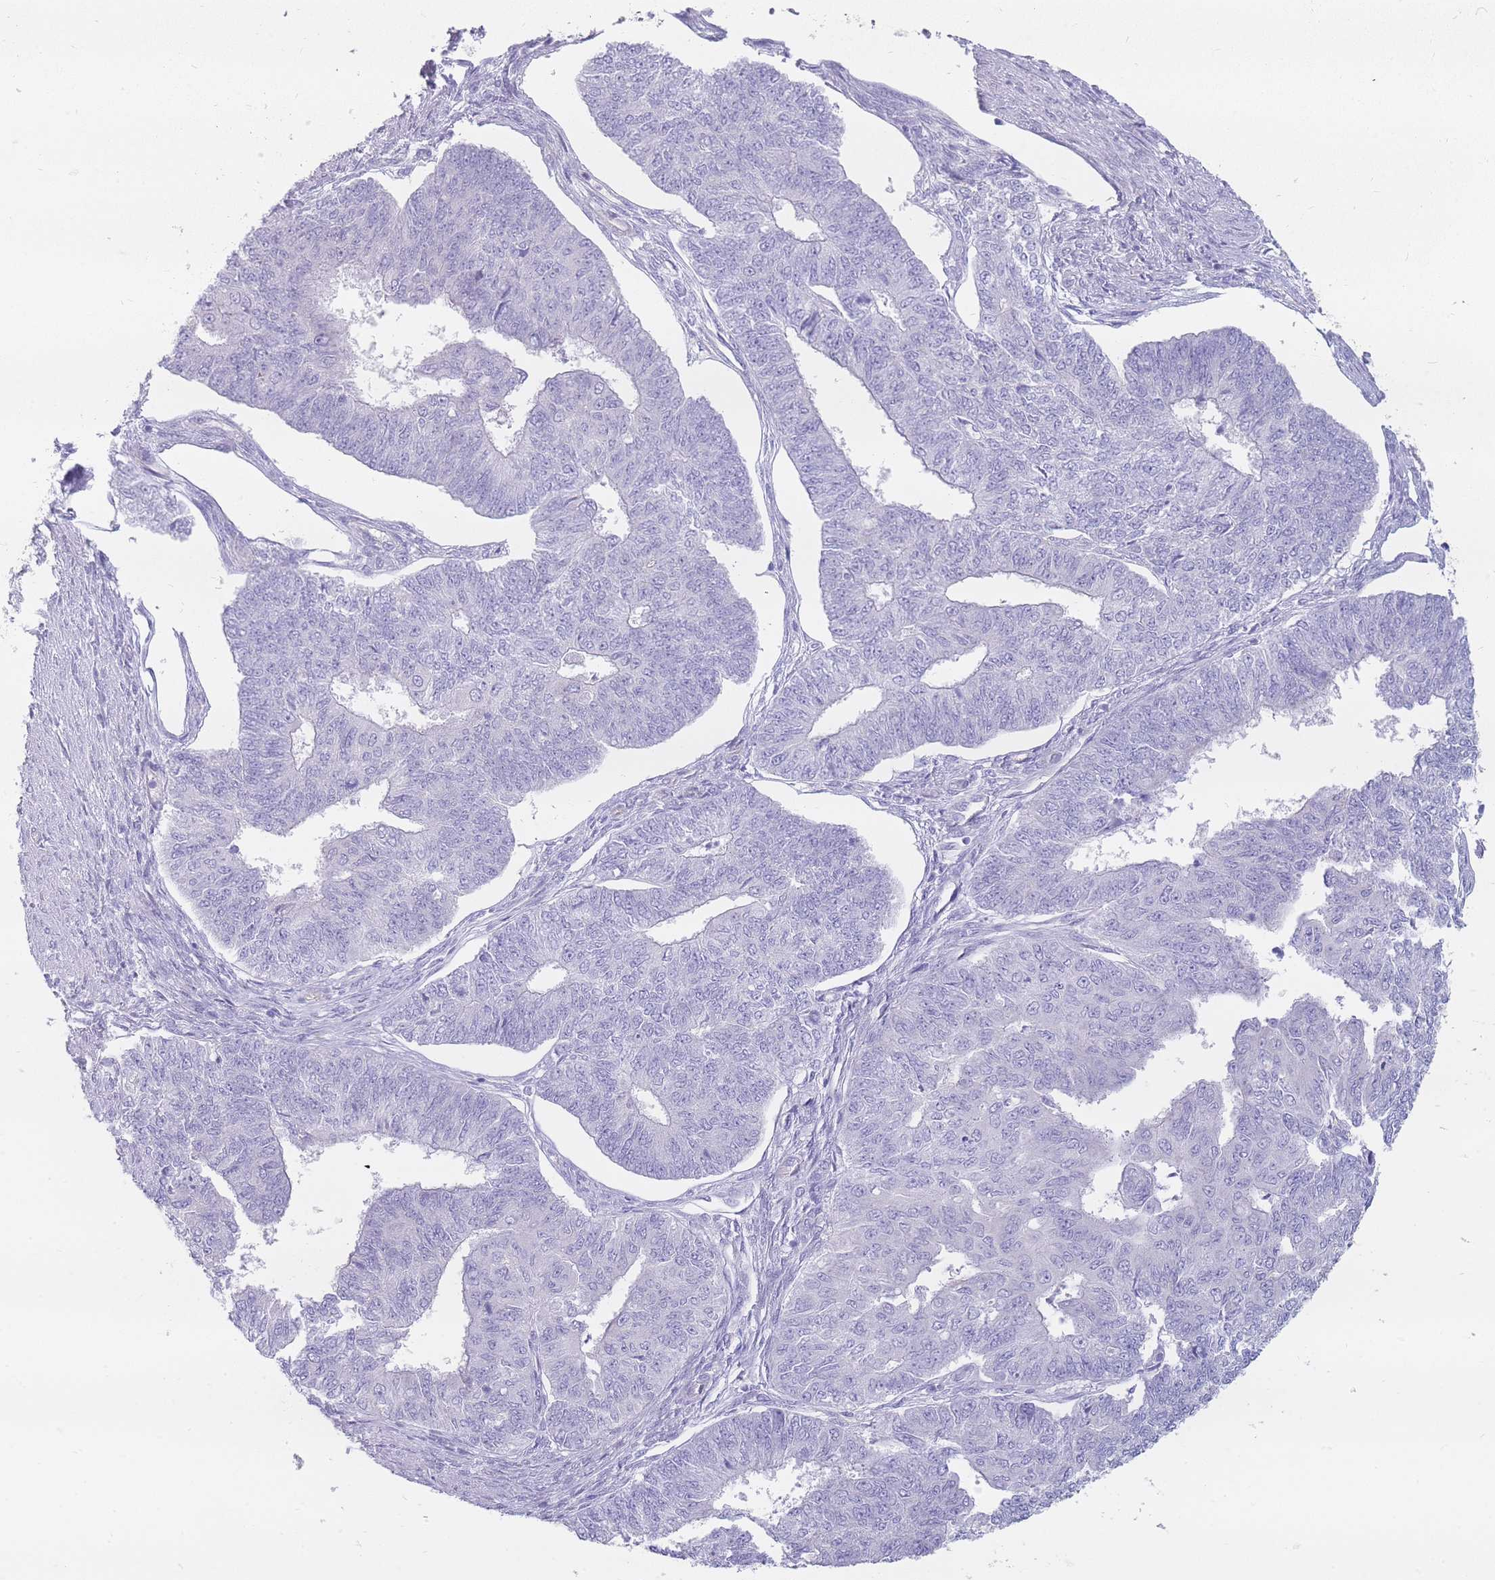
{"staining": {"intensity": "negative", "quantity": "none", "location": "none"}, "tissue": "endometrial cancer", "cell_type": "Tumor cells", "image_type": "cancer", "snomed": [{"axis": "morphology", "description": "Adenocarcinoma, NOS"}, {"axis": "topography", "description": "Endometrium"}], "caption": "Tumor cells show no significant expression in endometrial cancer.", "gene": "UPK1A", "patient": {"sex": "female", "age": 32}}